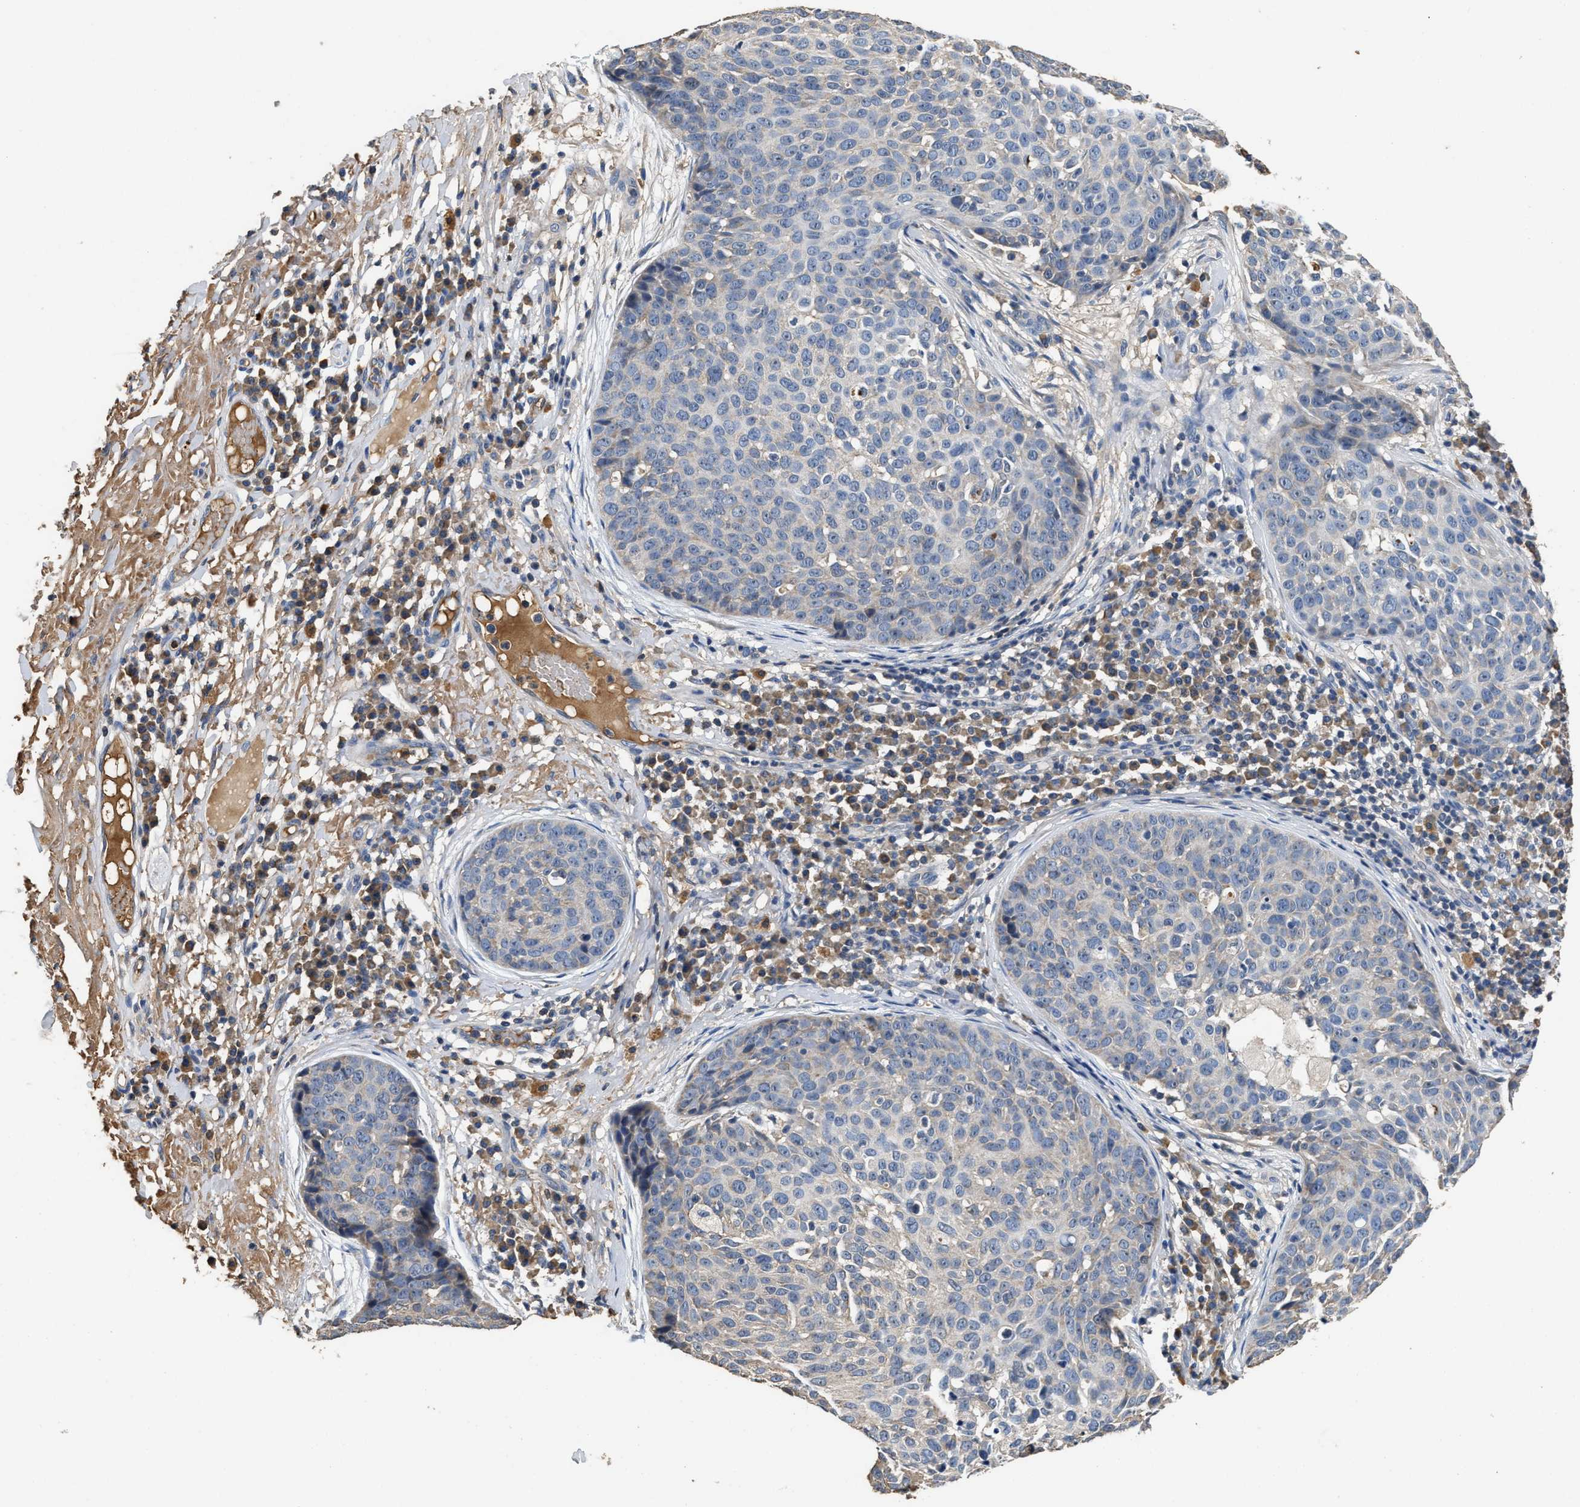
{"staining": {"intensity": "negative", "quantity": "none", "location": "none"}, "tissue": "skin cancer", "cell_type": "Tumor cells", "image_type": "cancer", "snomed": [{"axis": "morphology", "description": "Squamous cell carcinoma in situ, NOS"}, {"axis": "morphology", "description": "Squamous cell carcinoma, NOS"}, {"axis": "topography", "description": "Skin"}], "caption": "Skin squamous cell carcinoma stained for a protein using immunohistochemistry shows no staining tumor cells.", "gene": "C3", "patient": {"sex": "male", "age": 93}}